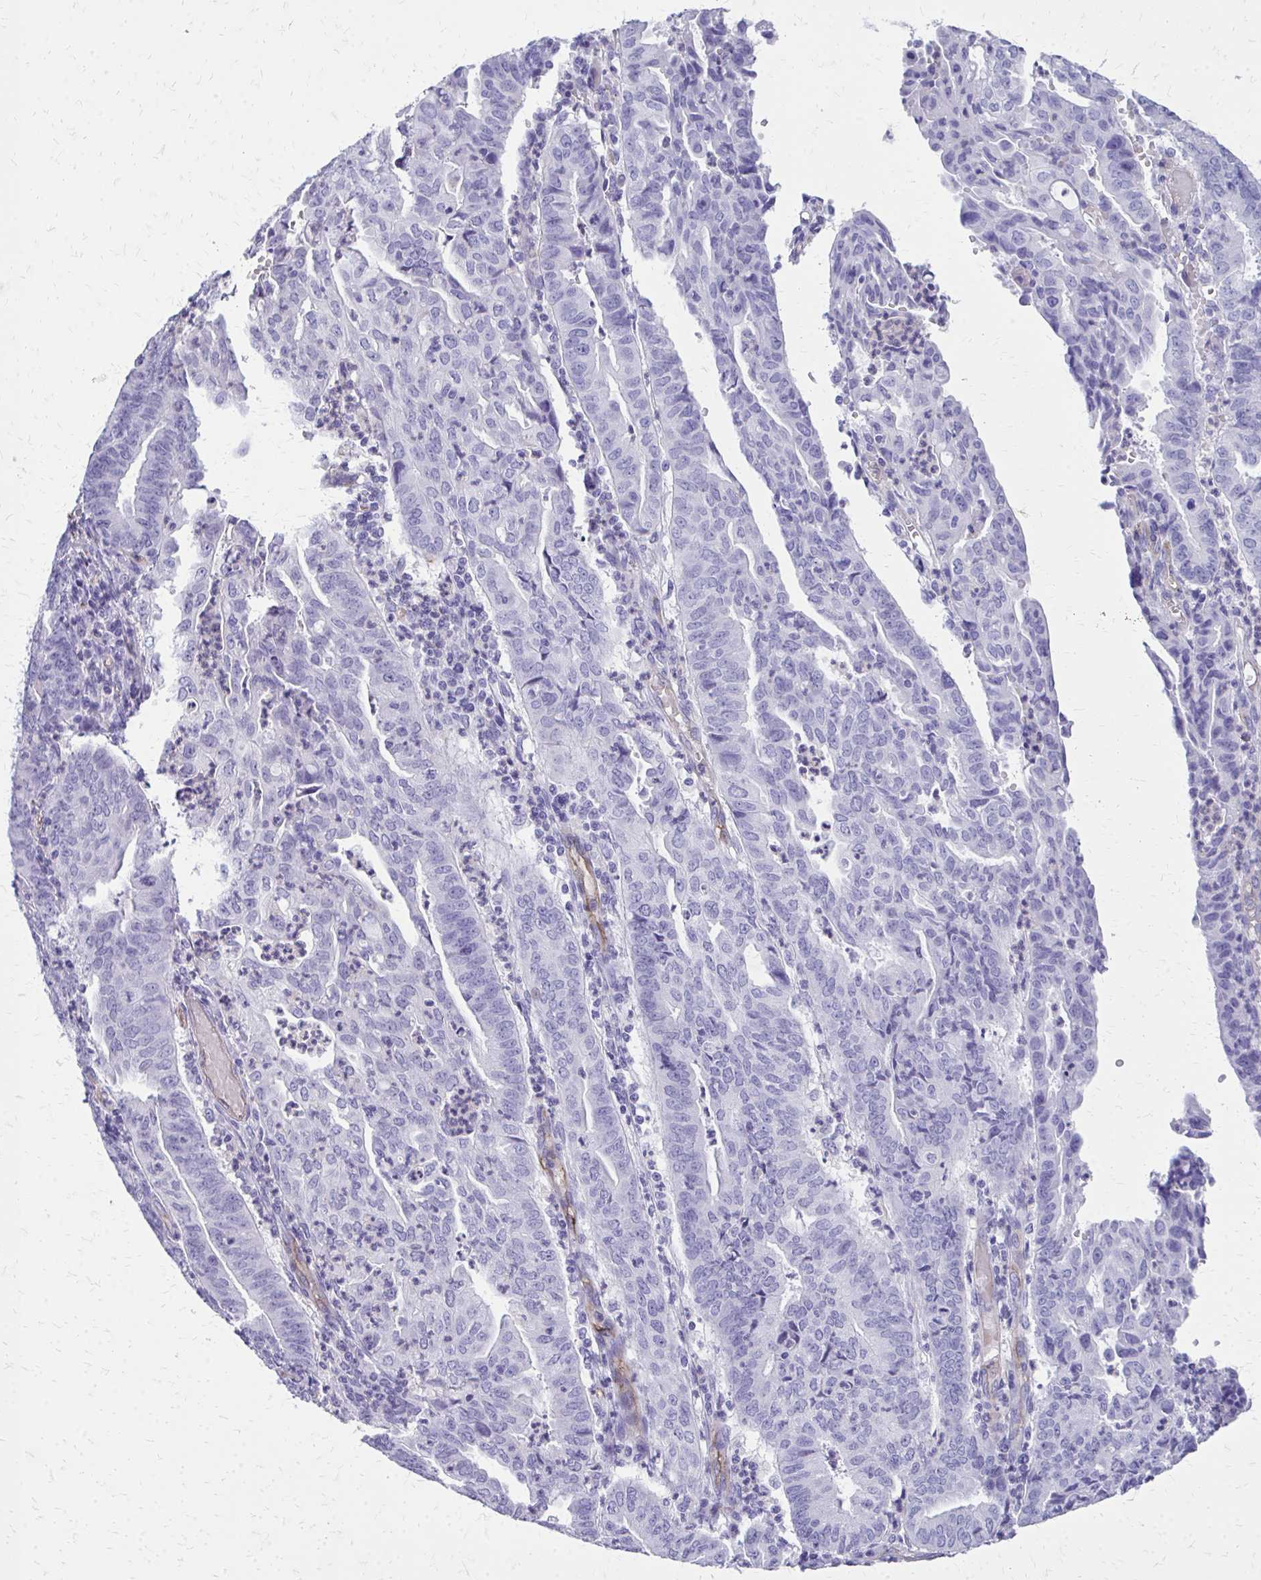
{"staining": {"intensity": "negative", "quantity": "none", "location": "none"}, "tissue": "endometrial cancer", "cell_type": "Tumor cells", "image_type": "cancer", "snomed": [{"axis": "morphology", "description": "Adenocarcinoma, NOS"}, {"axis": "topography", "description": "Endometrium"}], "caption": "Adenocarcinoma (endometrial) was stained to show a protein in brown. There is no significant expression in tumor cells. (DAB (3,3'-diaminobenzidine) immunohistochemistry, high magnification).", "gene": "TPSG1", "patient": {"sex": "female", "age": 60}}